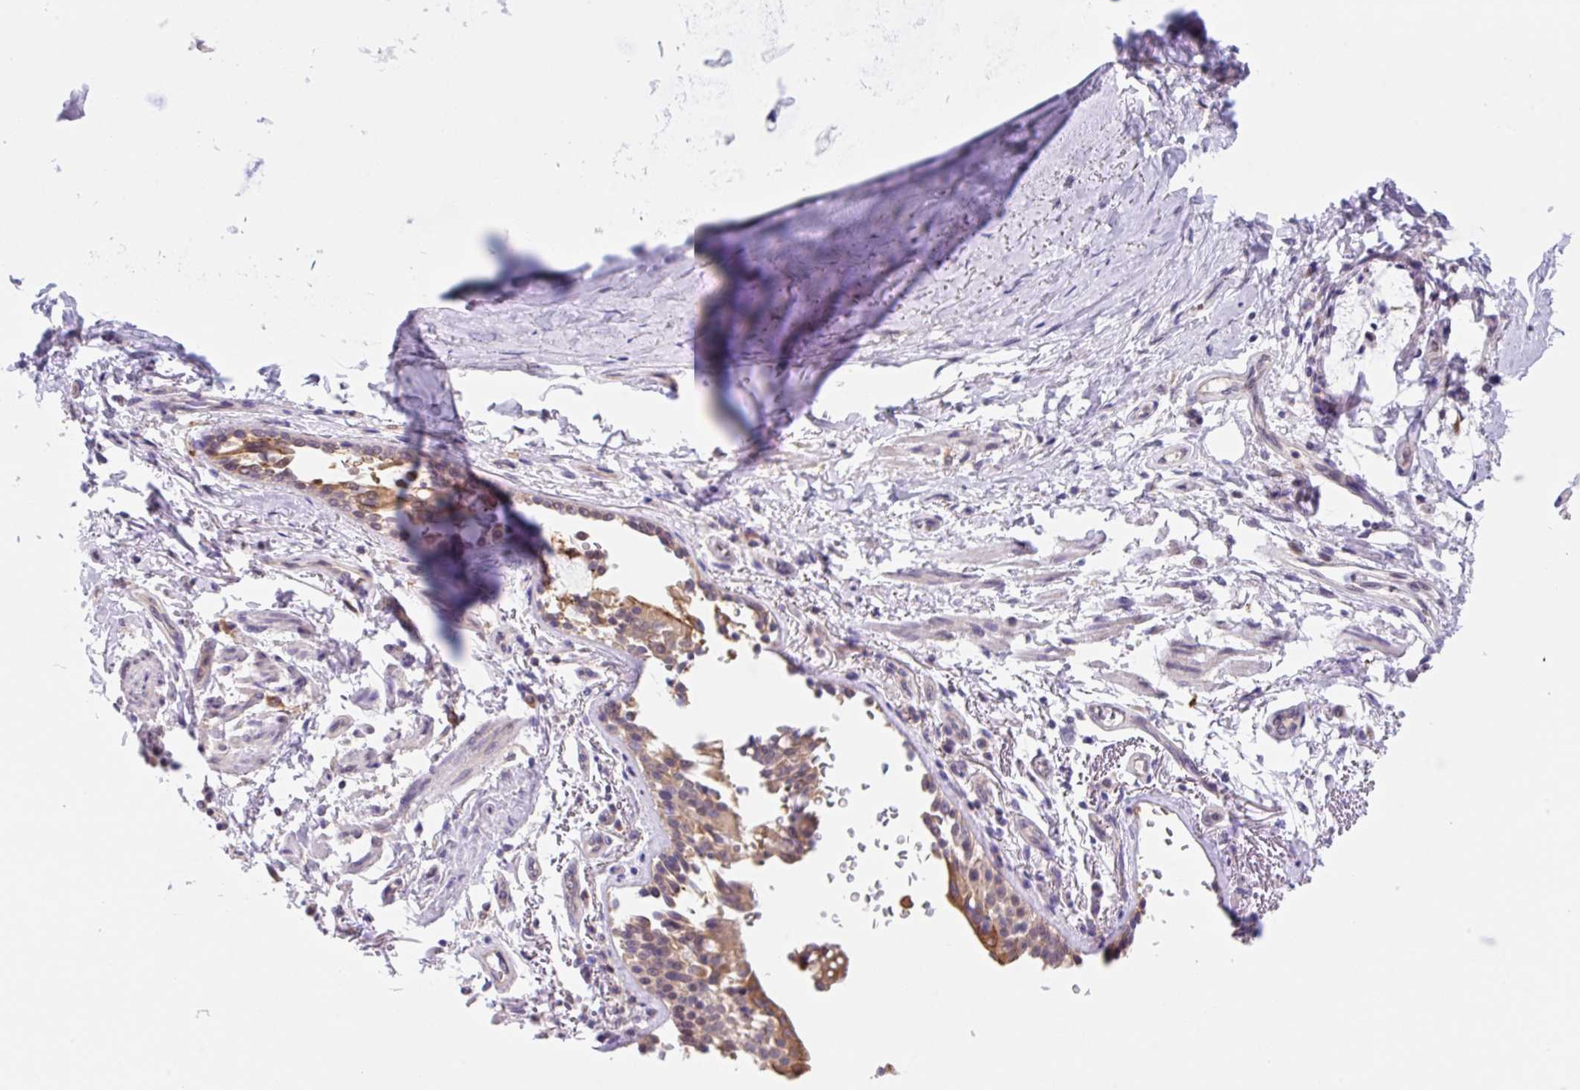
{"staining": {"intensity": "moderate", "quantity": ">75%", "location": "cytoplasmic/membranous"}, "tissue": "bronchus", "cell_type": "Respiratory epithelial cells", "image_type": "normal", "snomed": [{"axis": "morphology", "description": "Normal tissue, NOS"}, {"axis": "topography", "description": "Bronchus"}], "caption": "A high-resolution image shows IHC staining of normal bronchus, which exhibits moderate cytoplasmic/membranous expression in approximately >75% of respiratory epithelial cells.", "gene": "TBPL2", "patient": {"sex": "male", "age": 70}}